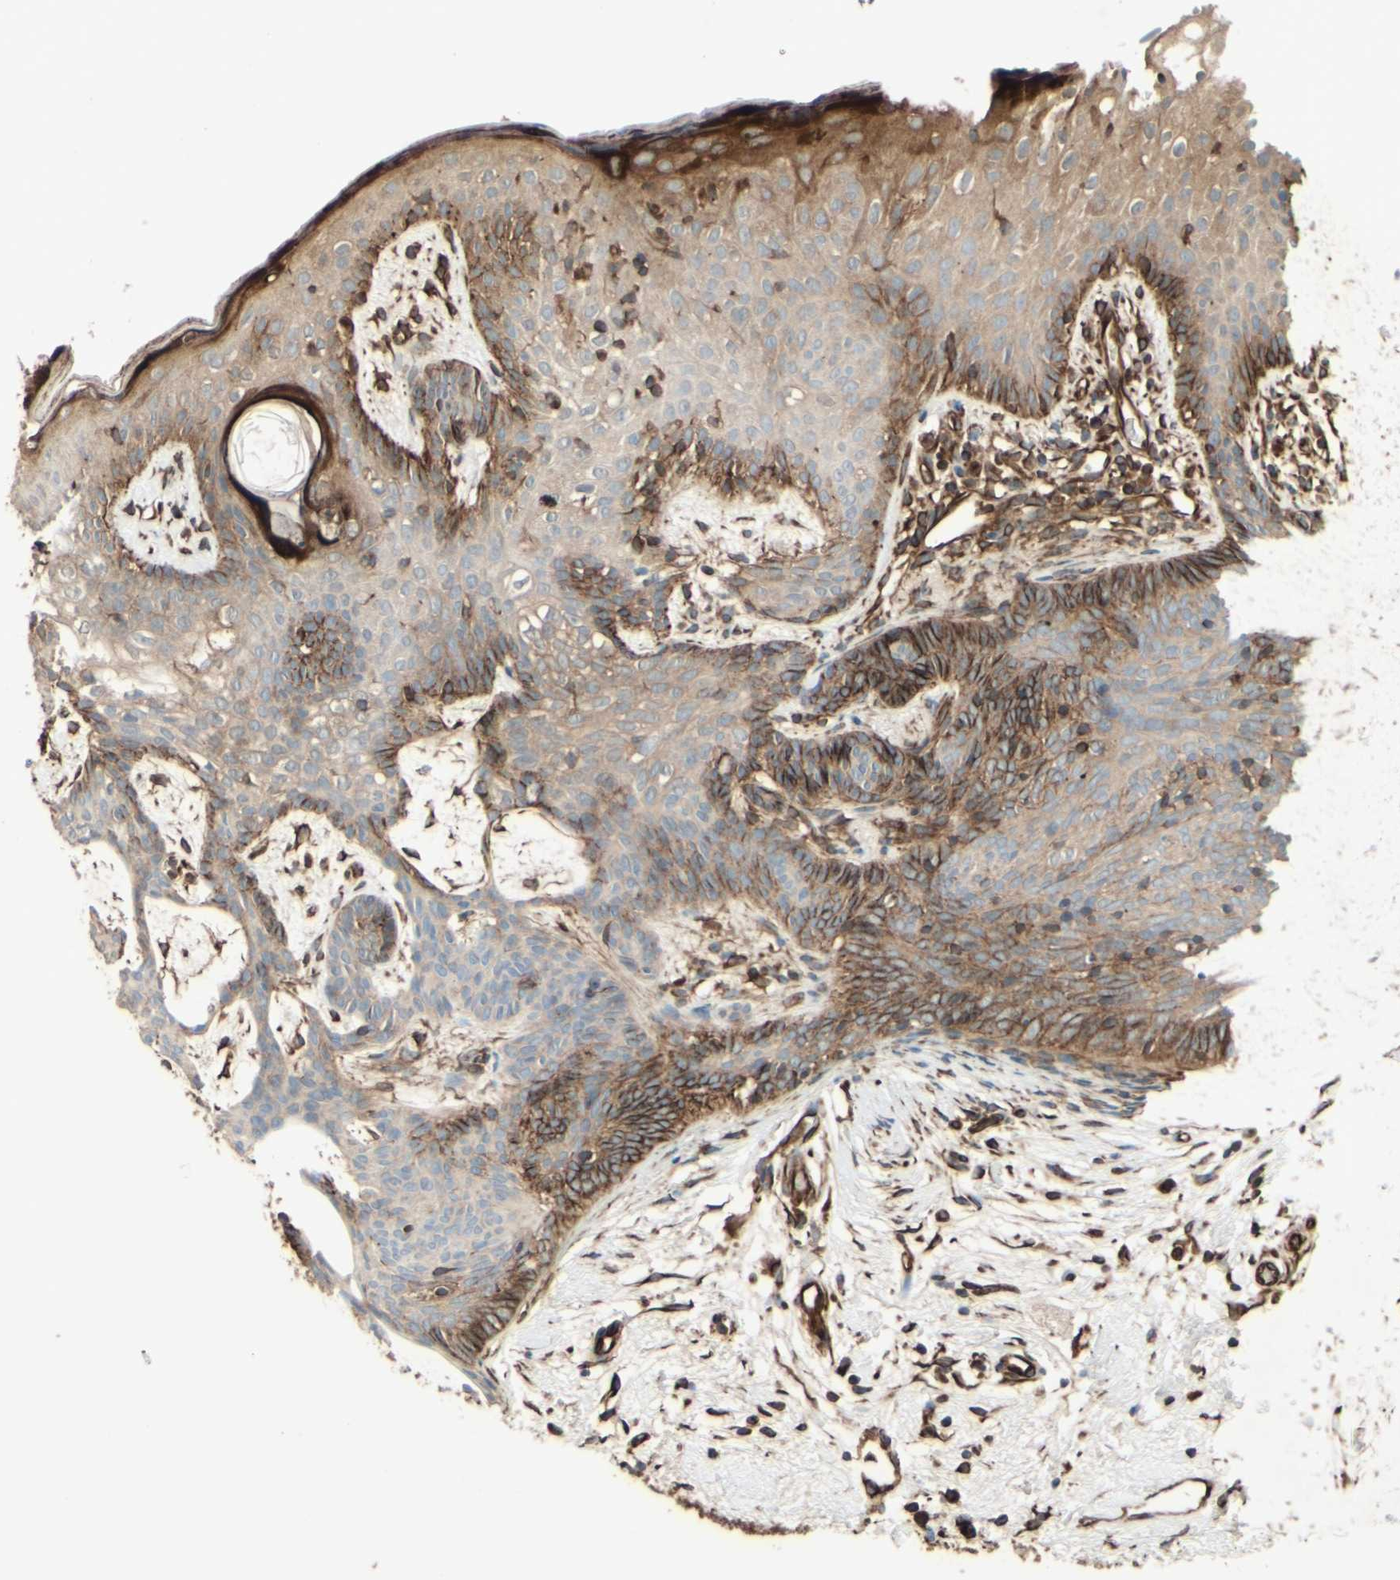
{"staining": {"intensity": "moderate", "quantity": "25%-75%", "location": "cytoplasmic/membranous"}, "tissue": "skin cancer", "cell_type": "Tumor cells", "image_type": "cancer", "snomed": [{"axis": "morphology", "description": "Developmental malformation"}, {"axis": "morphology", "description": "Basal cell carcinoma"}, {"axis": "topography", "description": "Skin"}], "caption": "Immunohistochemical staining of human skin cancer (basal cell carcinoma) reveals medium levels of moderate cytoplasmic/membranous staining in about 25%-75% of tumor cells.", "gene": "TRAF2", "patient": {"sex": "female", "age": 62}}